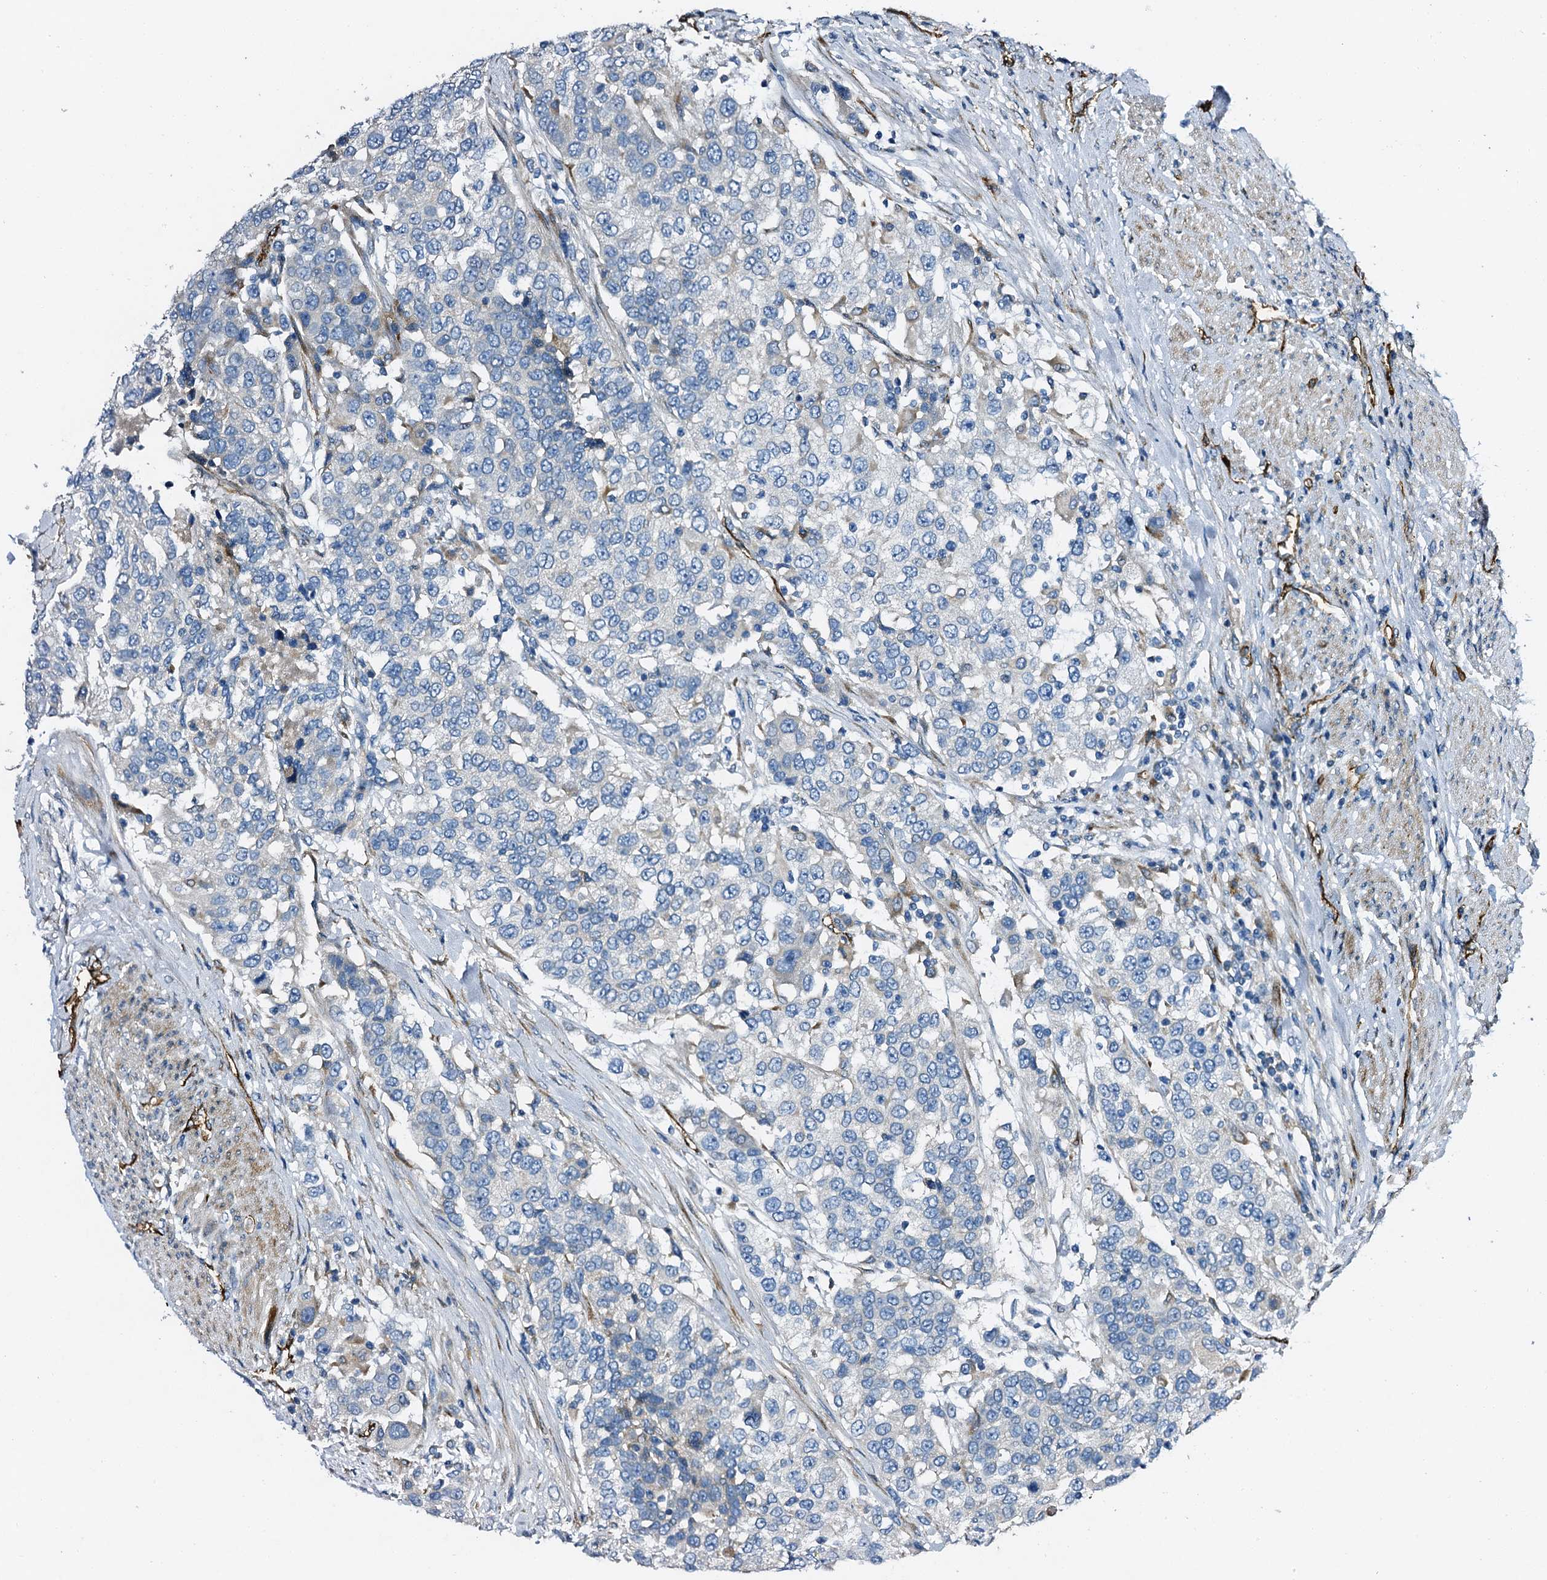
{"staining": {"intensity": "negative", "quantity": "none", "location": "none"}, "tissue": "urothelial cancer", "cell_type": "Tumor cells", "image_type": "cancer", "snomed": [{"axis": "morphology", "description": "Urothelial carcinoma, High grade"}, {"axis": "topography", "description": "Urinary bladder"}], "caption": "A micrograph of human urothelial cancer is negative for staining in tumor cells.", "gene": "DBX1", "patient": {"sex": "female", "age": 80}}